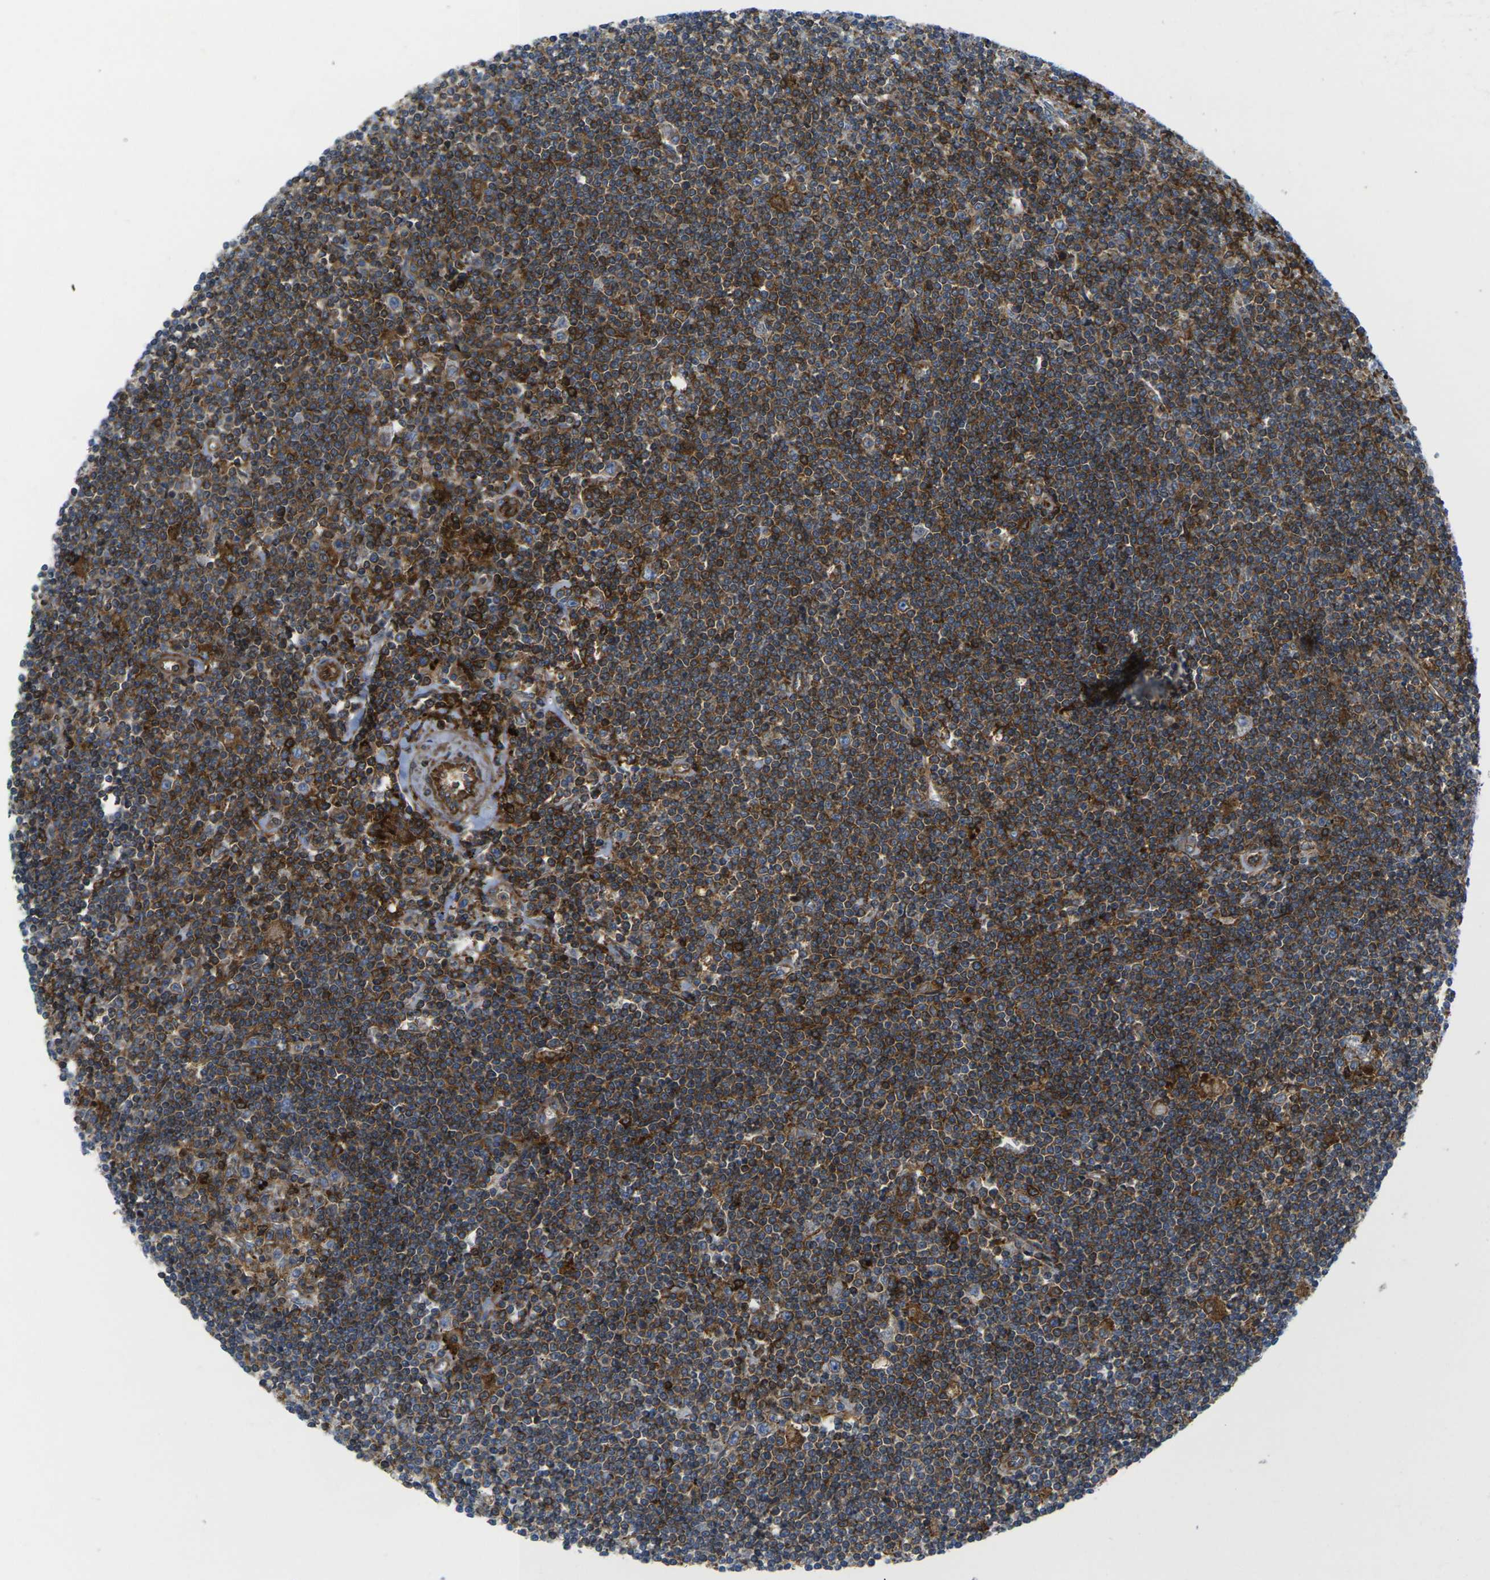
{"staining": {"intensity": "strong", "quantity": ">75%", "location": "cytoplasmic/membranous"}, "tissue": "lymphoma", "cell_type": "Tumor cells", "image_type": "cancer", "snomed": [{"axis": "morphology", "description": "Malignant lymphoma, non-Hodgkin's type, Low grade"}, {"axis": "topography", "description": "Spleen"}], "caption": "Low-grade malignant lymphoma, non-Hodgkin's type stained with a brown dye reveals strong cytoplasmic/membranous positive positivity in about >75% of tumor cells.", "gene": "IQGAP1", "patient": {"sex": "male", "age": 76}}